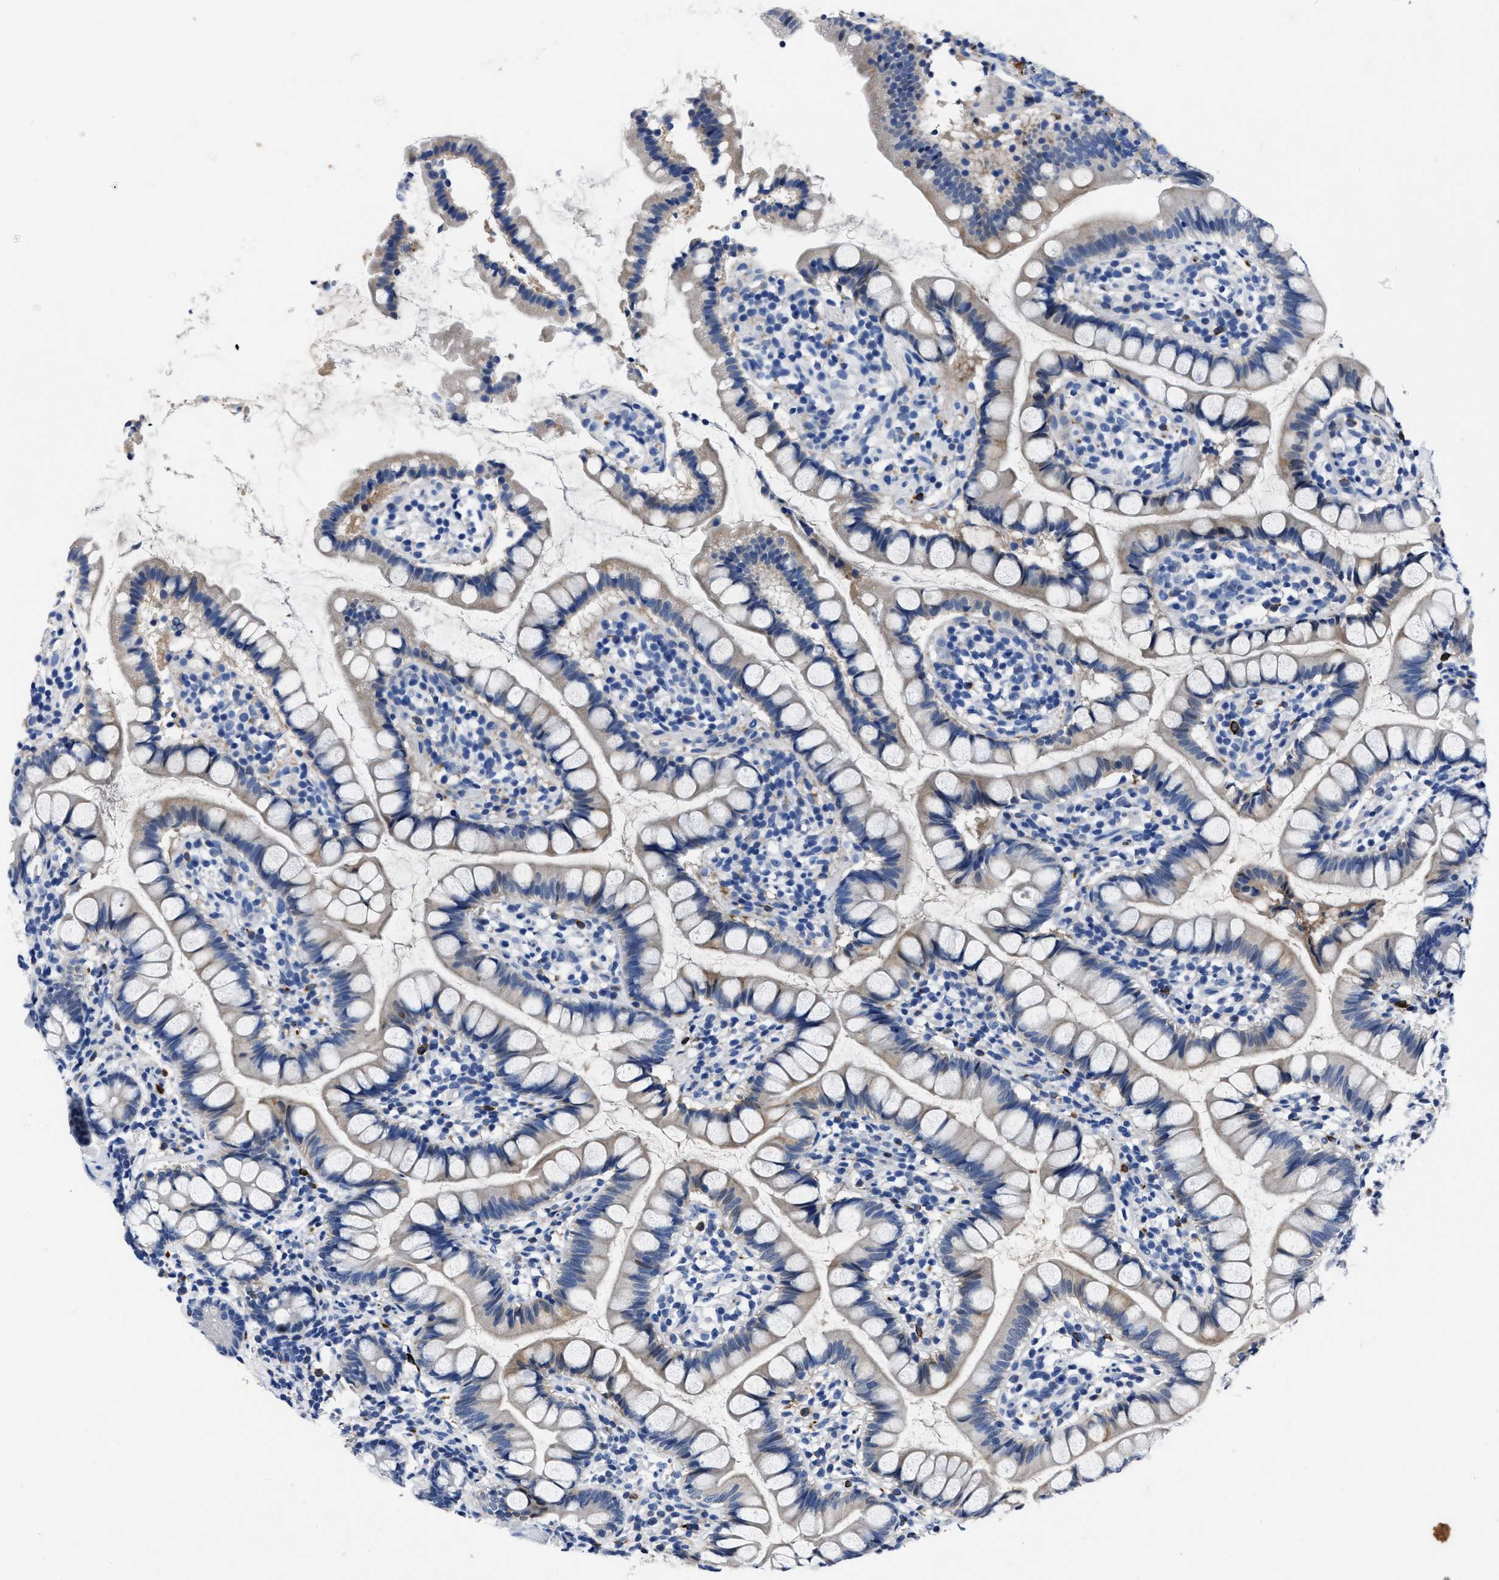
{"staining": {"intensity": "moderate", "quantity": ">75%", "location": "cytoplasmic/membranous,nuclear"}, "tissue": "small intestine", "cell_type": "Glandular cells", "image_type": "normal", "snomed": [{"axis": "morphology", "description": "Normal tissue, NOS"}, {"axis": "topography", "description": "Small intestine"}], "caption": "Benign small intestine displays moderate cytoplasmic/membranous,nuclear expression in about >75% of glandular cells, visualized by immunohistochemistry.", "gene": "OR10G3", "patient": {"sex": "female", "age": 84}}